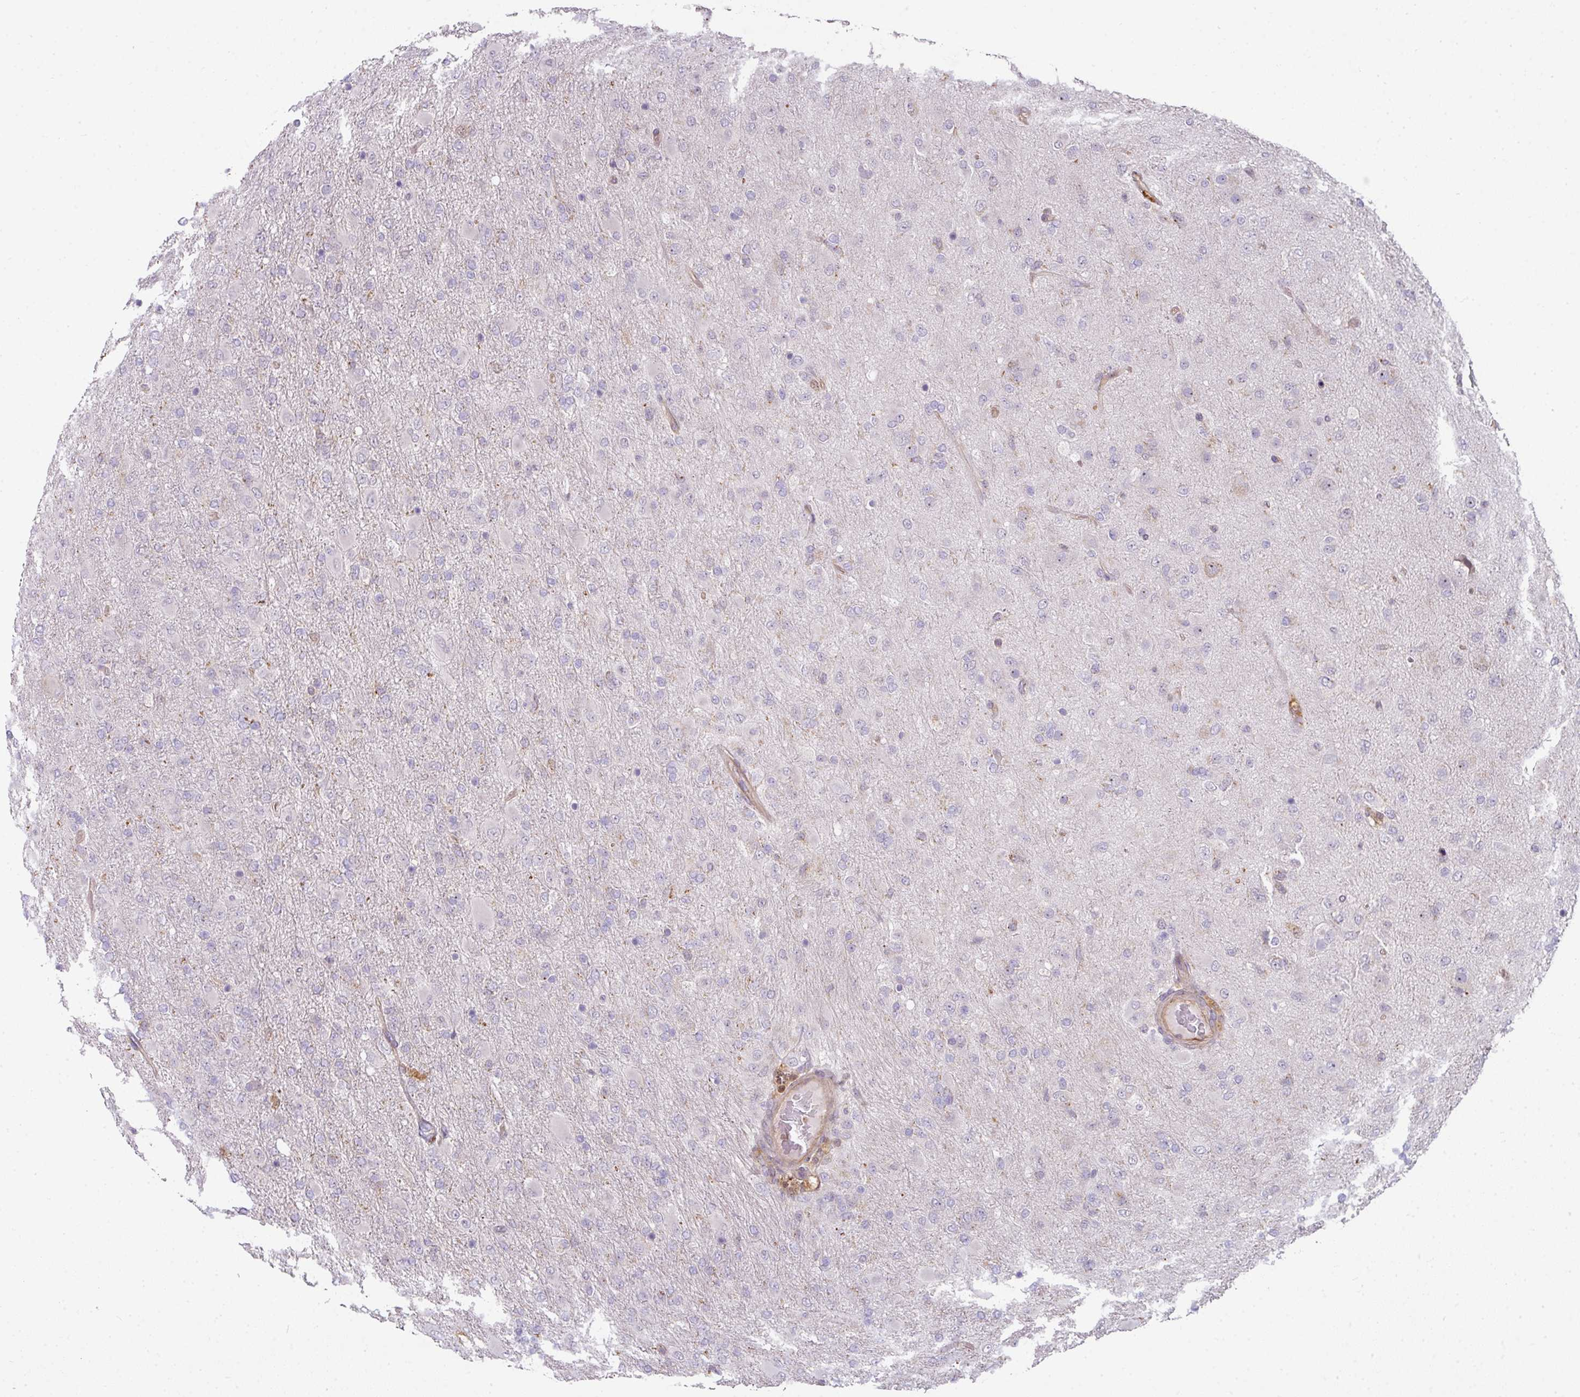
{"staining": {"intensity": "negative", "quantity": "none", "location": "none"}, "tissue": "glioma", "cell_type": "Tumor cells", "image_type": "cancer", "snomed": [{"axis": "morphology", "description": "Glioma, malignant, Low grade"}, {"axis": "topography", "description": "Brain"}], "caption": "Tumor cells show no significant positivity in glioma.", "gene": "STAT5A", "patient": {"sex": "male", "age": 65}}